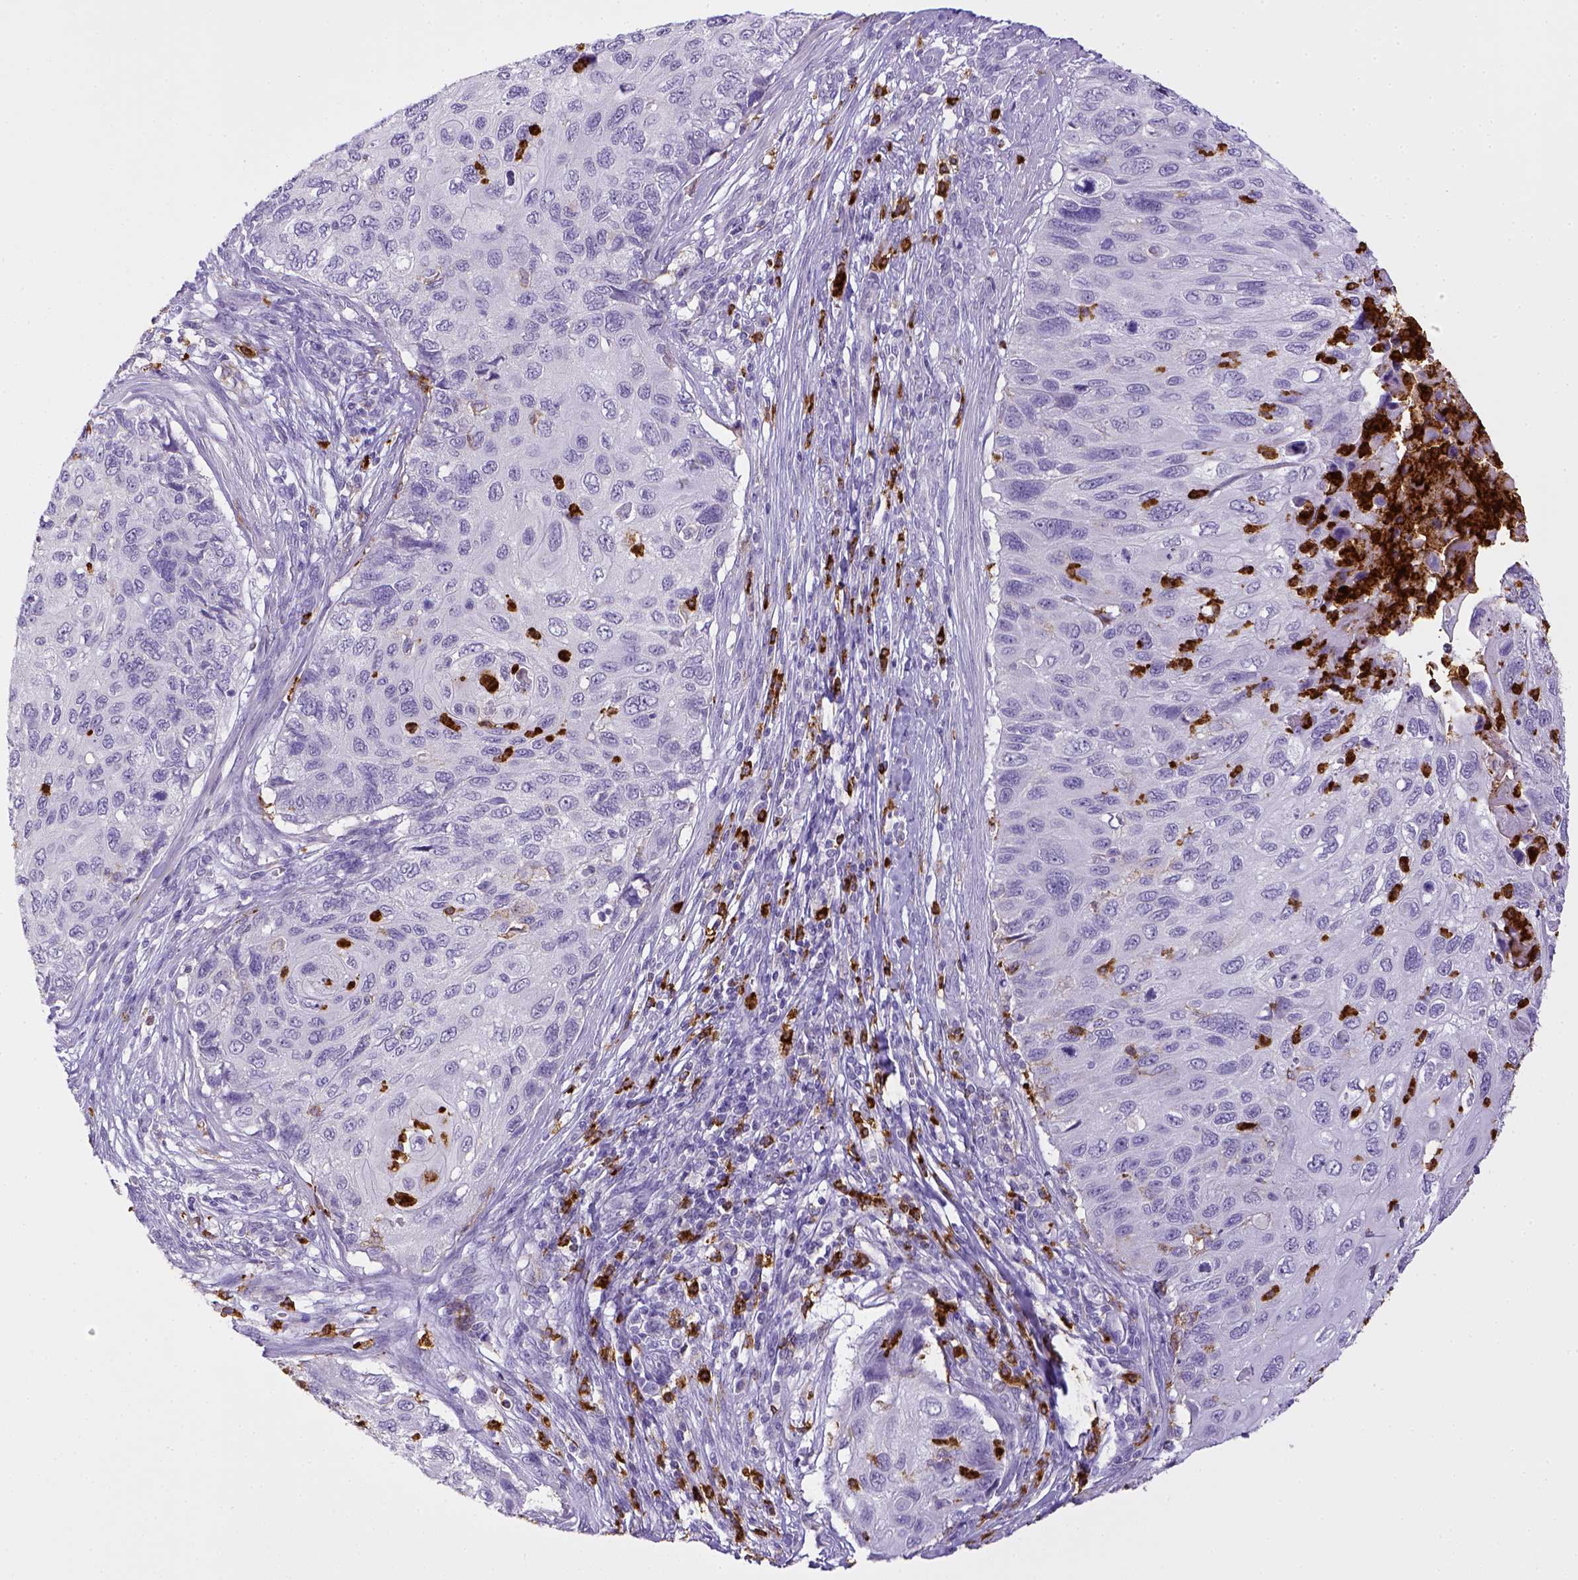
{"staining": {"intensity": "negative", "quantity": "none", "location": "none"}, "tissue": "cervical cancer", "cell_type": "Tumor cells", "image_type": "cancer", "snomed": [{"axis": "morphology", "description": "Squamous cell carcinoma, NOS"}, {"axis": "topography", "description": "Cervix"}], "caption": "The immunohistochemistry (IHC) photomicrograph has no significant expression in tumor cells of cervical cancer tissue. The staining is performed using DAB (3,3'-diaminobenzidine) brown chromogen with nuclei counter-stained in using hematoxylin.", "gene": "ITGAM", "patient": {"sex": "female", "age": 70}}